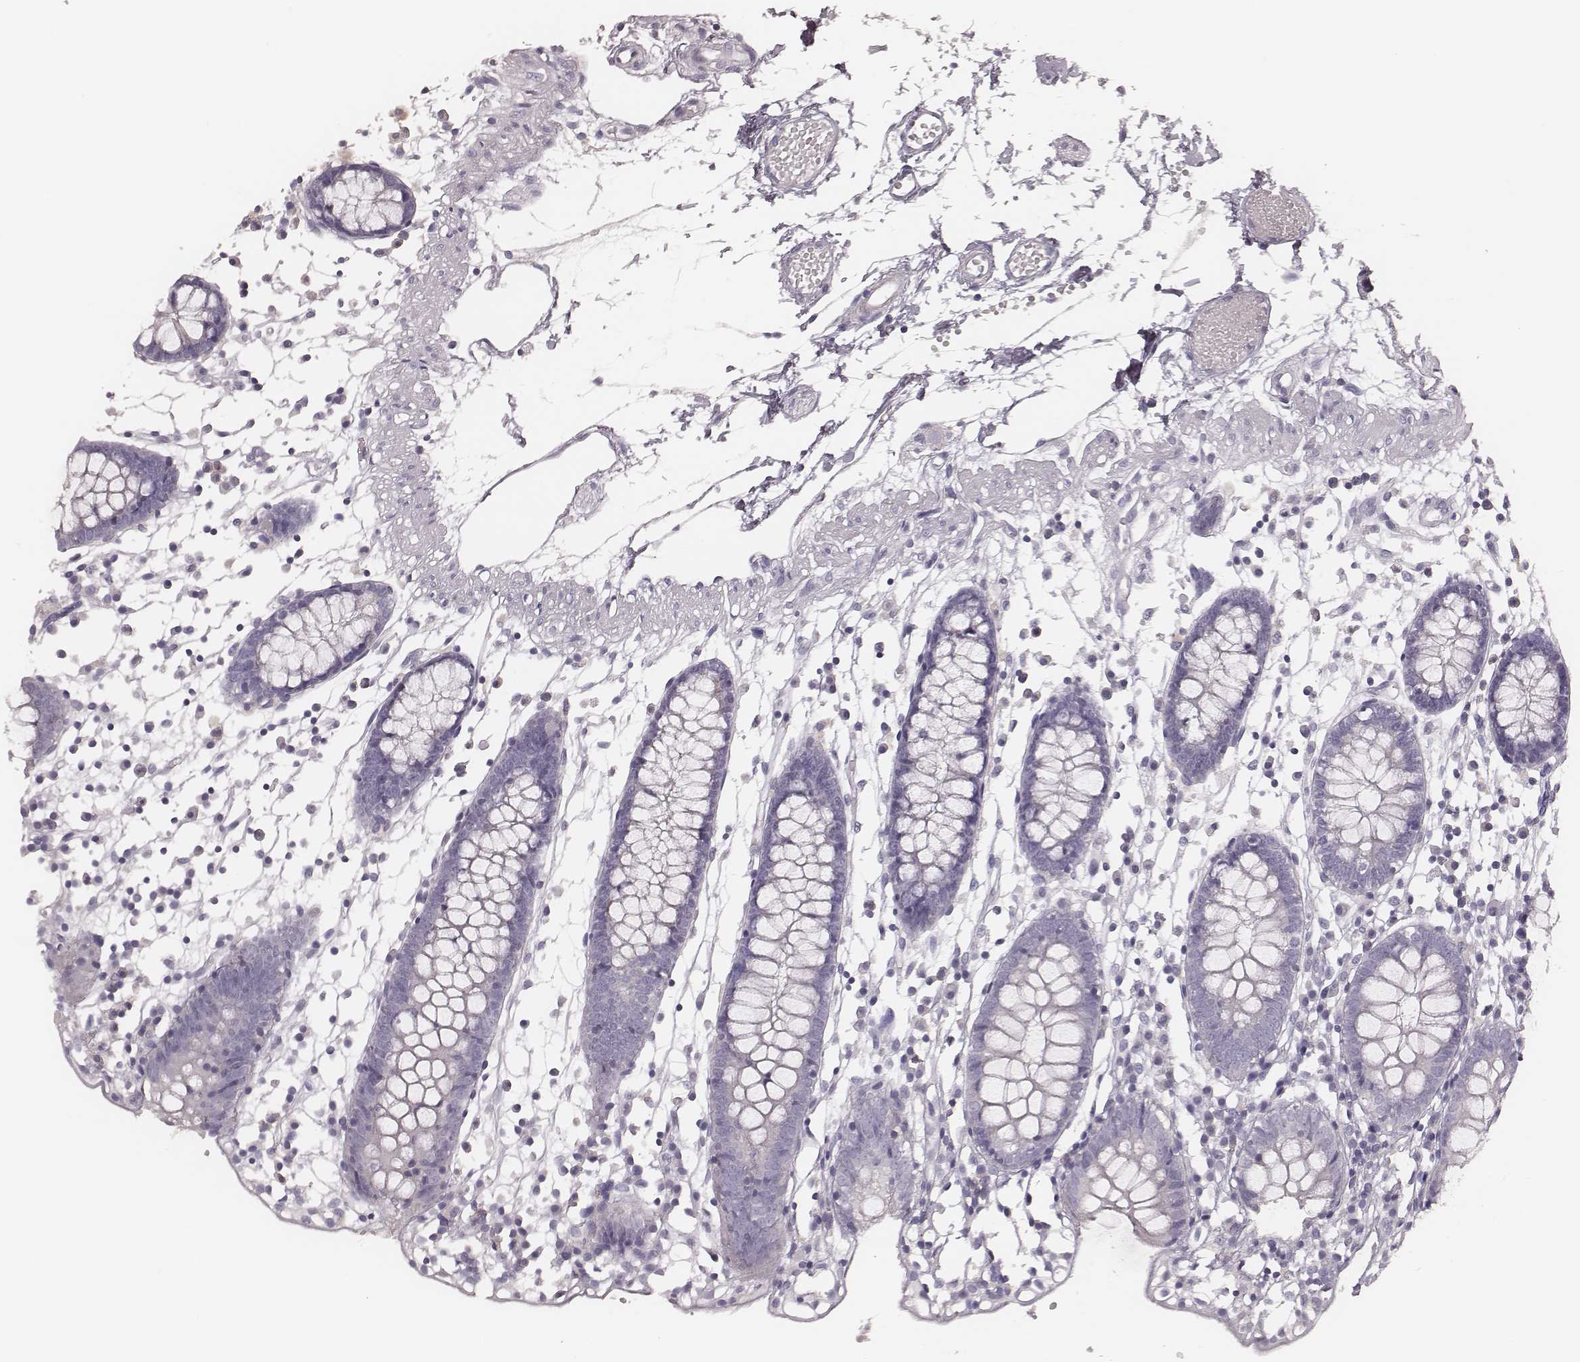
{"staining": {"intensity": "negative", "quantity": "none", "location": "none"}, "tissue": "colon", "cell_type": "Endothelial cells", "image_type": "normal", "snomed": [{"axis": "morphology", "description": "Normal tissue, NOS"}, {"axis": "morphology", "description": "Adenocarcinoma, NOS"}, {"axis": "topography", "description": "Colon"}], "caption": "Immunohistochemistry (IHC) histopathology image of unremarkable colon stained for a protein (brown), which reveals no staining in endothelial cells.", "gene": "MSX1", "patient": {"sex": "male", "age": 83}}